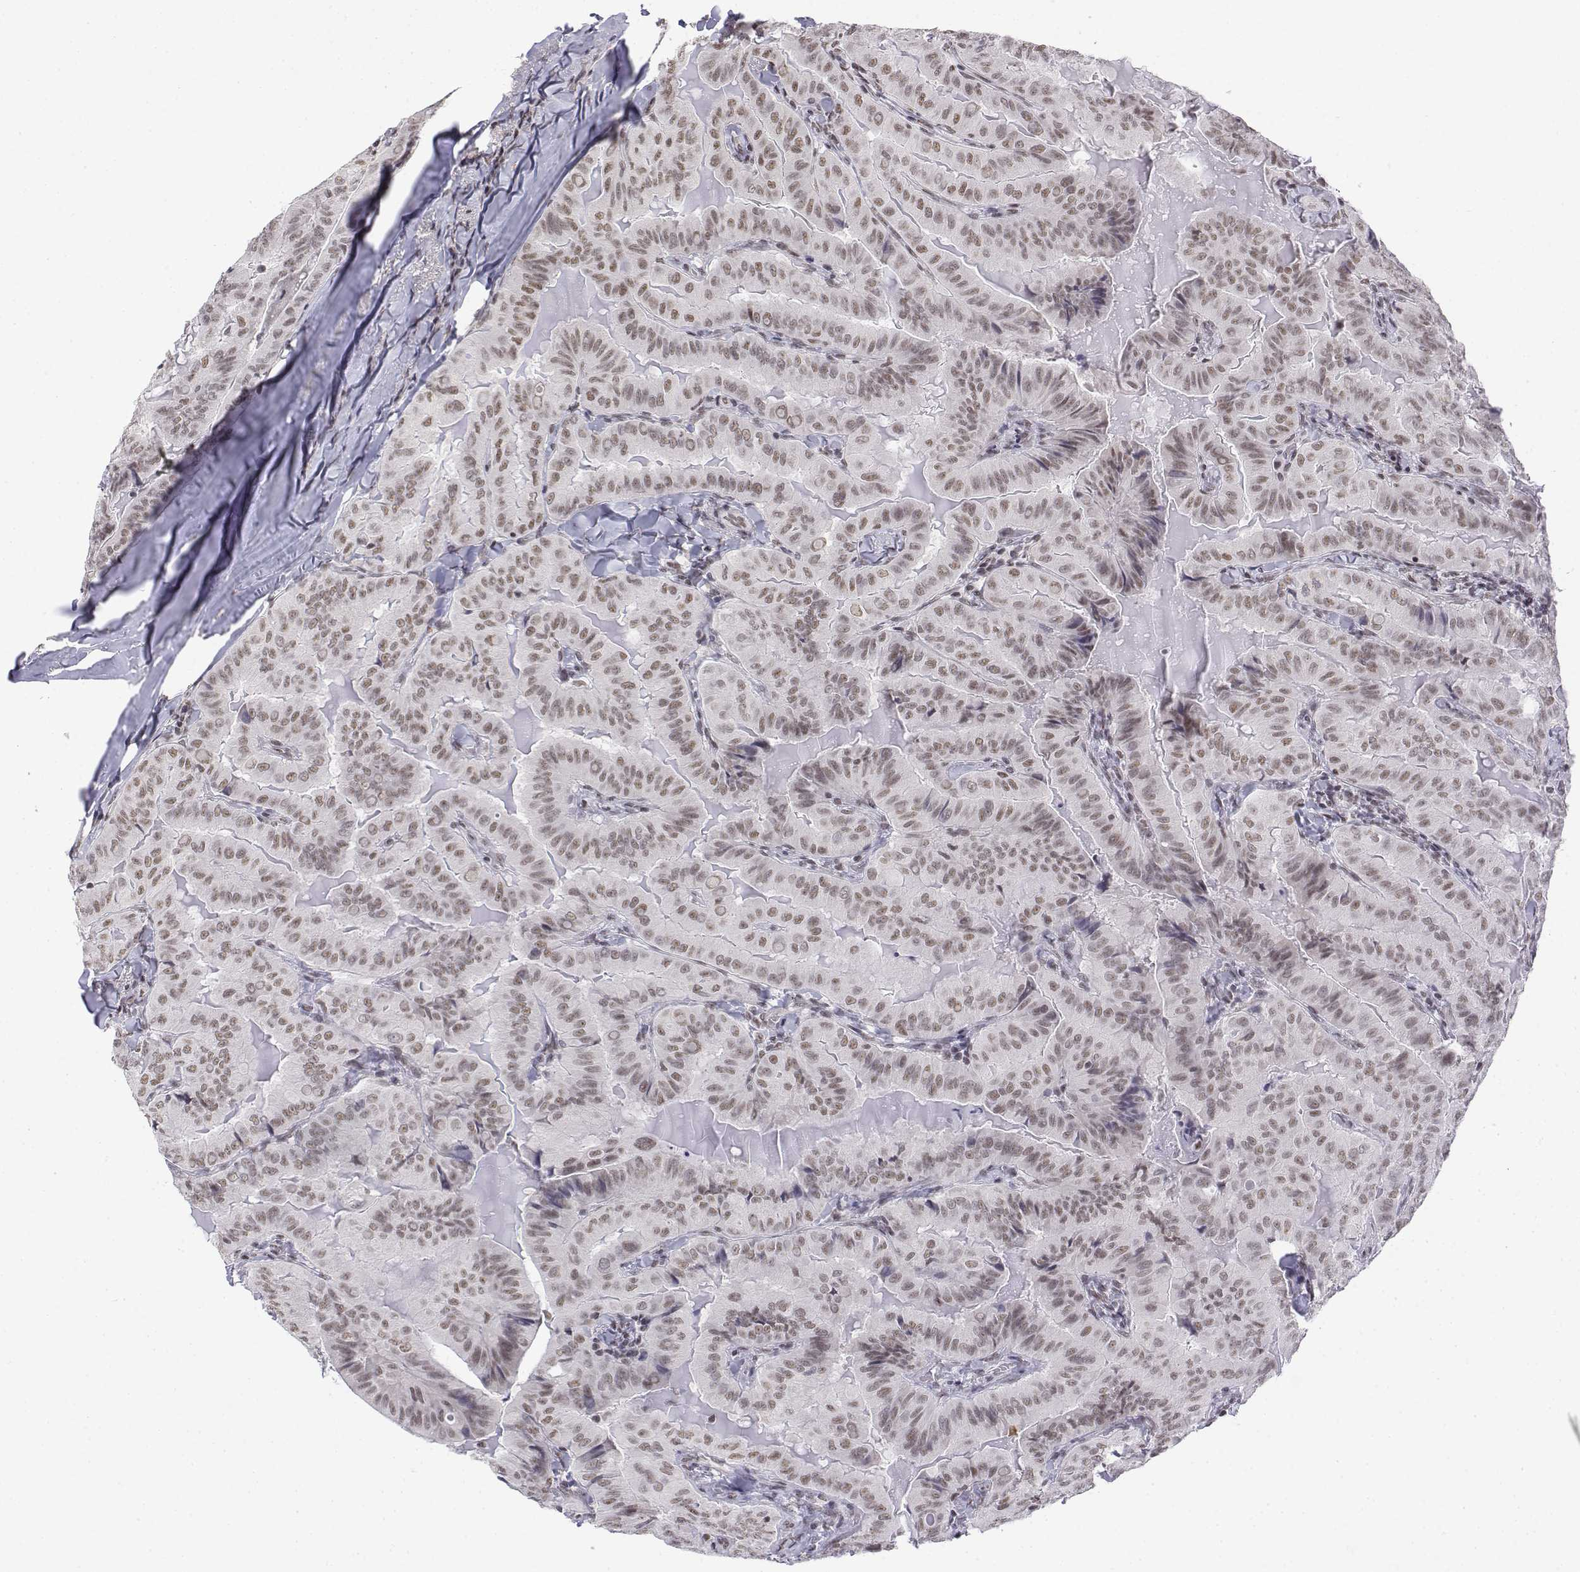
{"staining": {"intensity": "weak", "quantity": ">75%", "location": "nuclear"}, "tissue": "thyroid cancer", "cell_type": "Tumor cells", "image_type": "cancer", "snomed": [{"axis": "morphology", "description": "Papillary adenocarcinoma, NOS"}, {"axis": "topography", "description": "Thyroid gland"}], "caption": "Human papillary adenocarcinoma (thyroid) stained for a protein (brown) displays weak nuclear positive positivity in about >75% of tumor cells.", "gene": "SETD1A", "patient": {"sex": "female", "age": 68}}